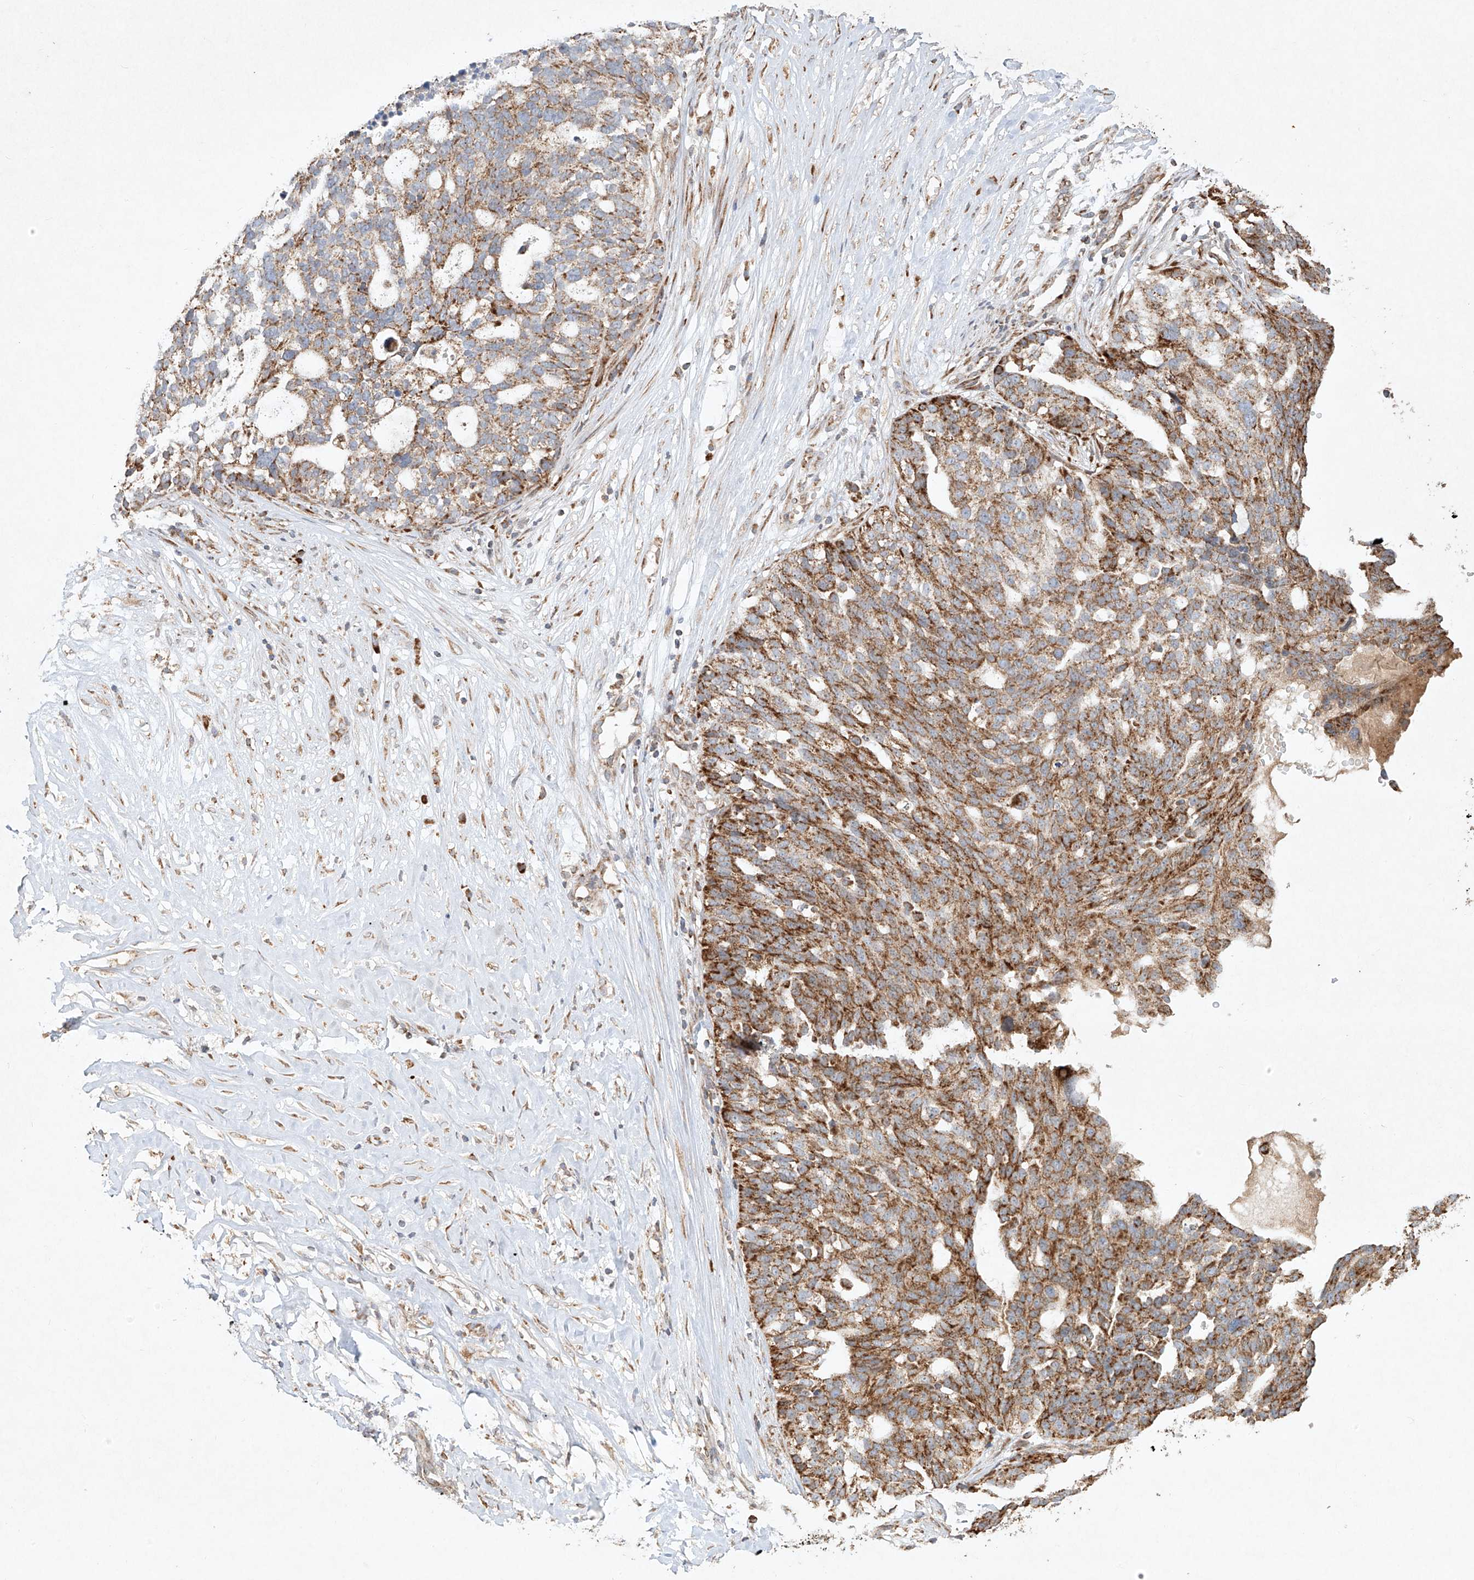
{"staining": {"intensity": "moderate", "quantity": ">75%", "location": "cytoplasmic/membranous"}, "tissue": "ovarian cancer", "cell_type": "Tumor cells", "image_type": "cancer", "snomed": [{"axis": "morphology", "description": "Cystadenocarcinoma, serous, NOS"}, {"axis": "topography", "description": "Ovary"}], "caption": "Protein staining shows moderate cytoplasmic/membranous staining in about >75% of tumor cells in ovarian cancer.", "gene": "SEMA3B", "patient": {"sex": "female", "age": 59}}